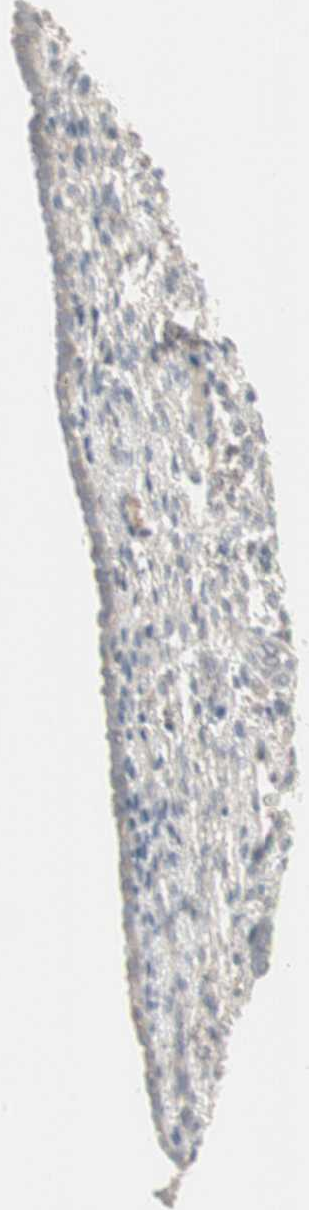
{"staining": {"intensity": "weak", "quantity": "25%-75%", "location": "cytoplasmic/membranous"}, "tissue": "endometrium", "cell_type": "Cells in endometrial stroma", "image_type": "normal", "snomed": [{"axis": "morphology", "description": "Normal tissue, NOS"}, {"axis": "topography", "description": "Endometrium"}], "caption": "Unremarkable endometrium was stained to show a protein in brown. There is low levels of weak cytoplasmic/membranous expression in approximately 25%-75% of cells in endometrial stroma. (DAB (3,3'-diaminobenzidine) IHC, brown staining for protein, blue staining for nuclei).", "gene": "ZFP36", "patient": {"sex": "female", "age": 72}}